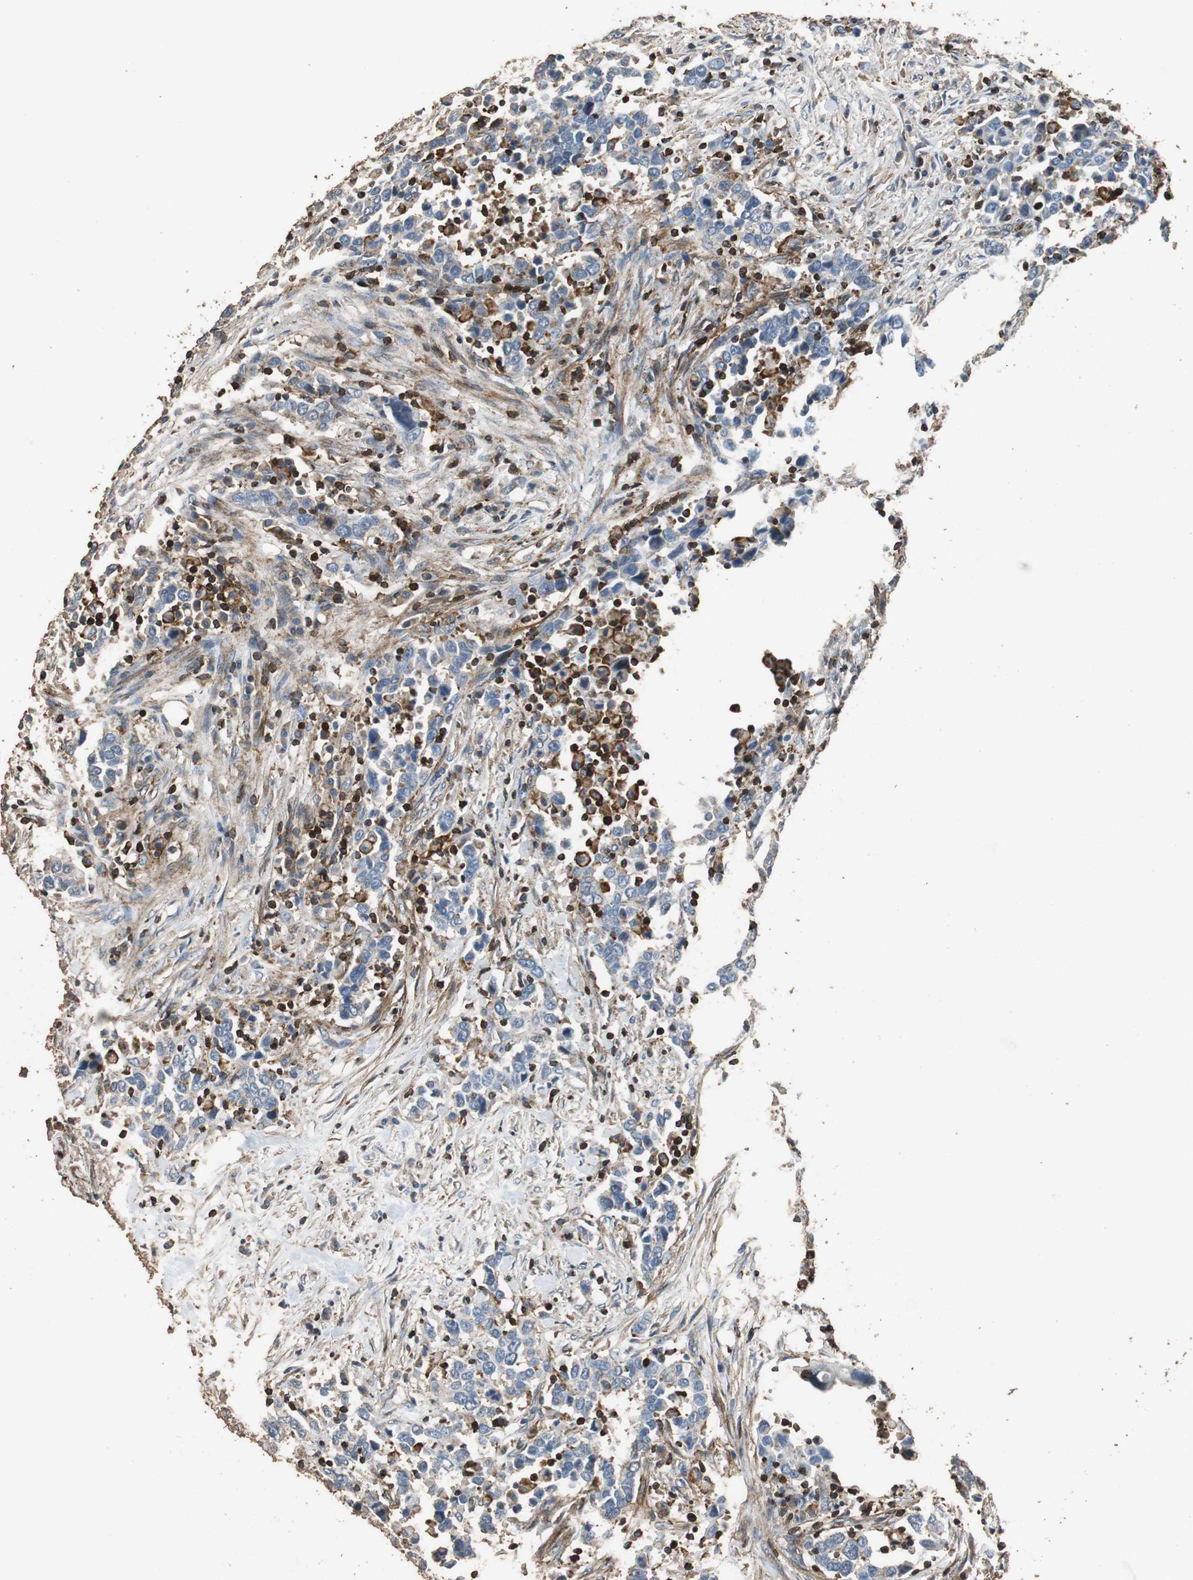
{"staining": {"intensity": "weak", "quantity": "<25%", "location": "cytoplasmic/membranous"}, "tissue": "urothelial cancer", "cell_type": "Tumor cells", "image_type": "cancer", "snomed": [{"axis": "morphology", "description": "Urothelial carcinoma, High grade"}, {"axis": "topography", "description": "Urinary bladder"}], "caption": "This is a histopathology image of IHC staining of urothelial carcinoma (high-grade), which shows no positivity in tumor cells.", "gene": "PRKRA", "patient": {"sex": "male", "age": 61}}